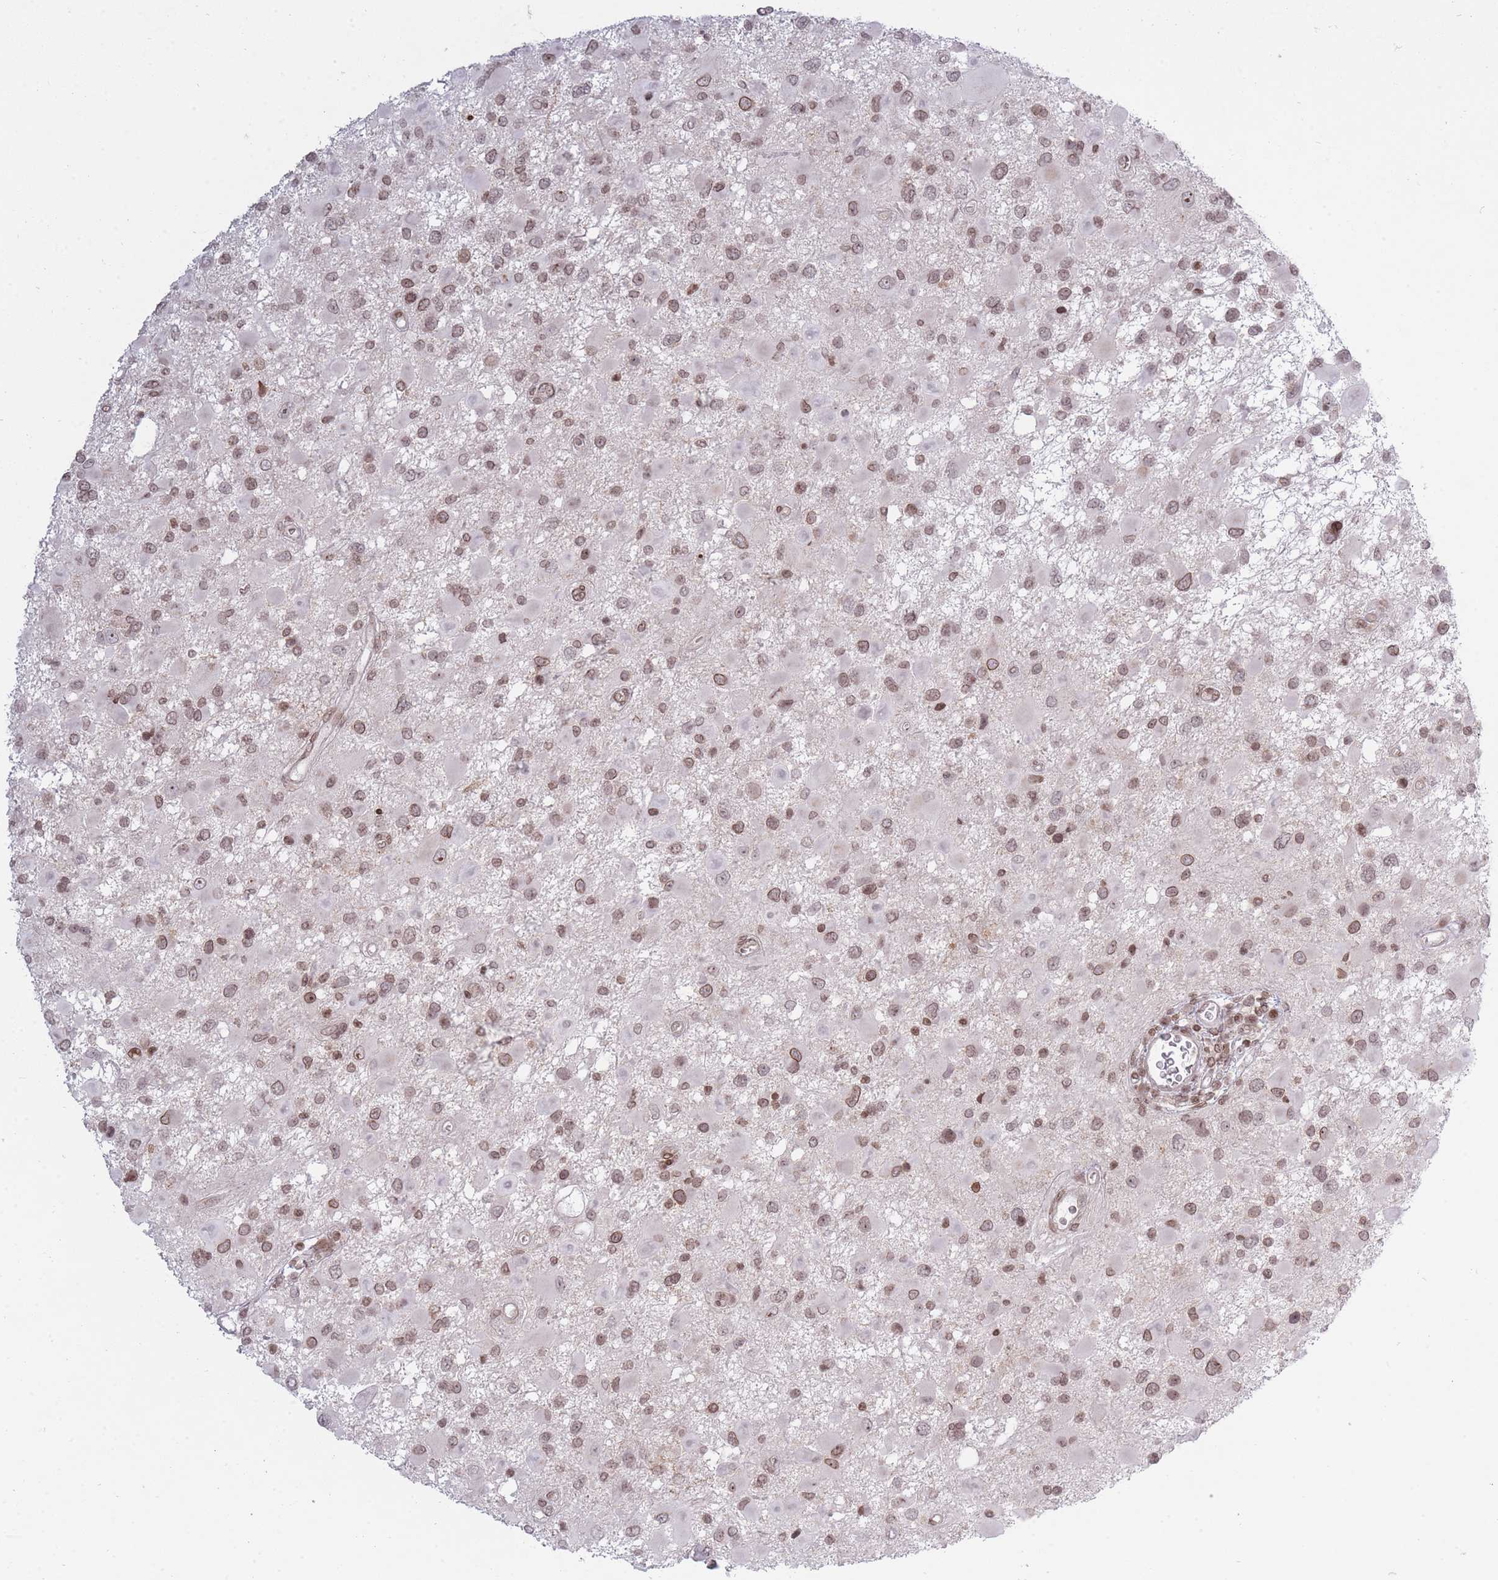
{"staining": {"intensity": "weak", "quantity": ">75%", "location": "nuclear"}, "tissue": "glioma", "cell_type": "Tumor cells", "image_type": "cancer", "snomed": [{"axis": "morphology", "description": "Glioma, malignant, High grade"}, {"axis": "topography", "description": "Brain"}], "caption": "Immunohistochemical staining of malignant glioma (high-grade) shows low levels of weak nuclear staining in approximately >75% of tumor cells.", "gene": "TMC6", "patient": {"sex": "male", "age": 53}}